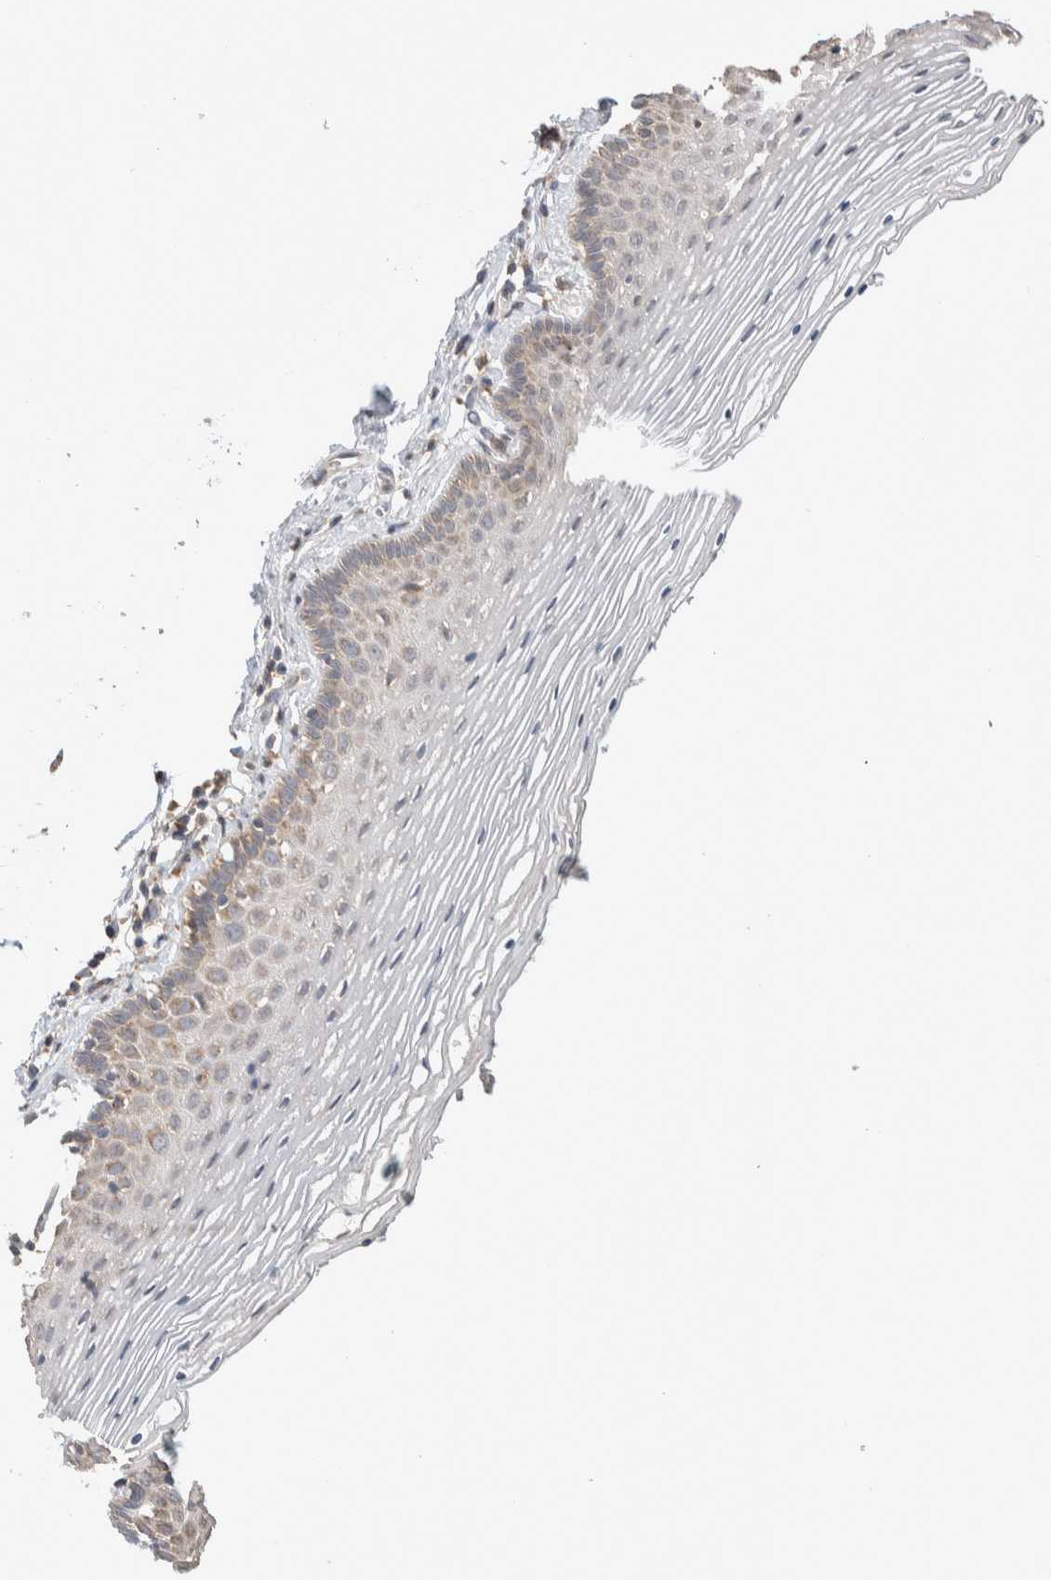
{"staining": {"intensity": "moderate", "quantity": "<25%", "location": "cytoplasmic/membranous"}, "tissue": "vagina", "cell_type": "Squamous epithelial cells", "image_type": "normal", "snomed": [{"axis": "morphology", "description": "Normal tissue, NOS"}, {"axis": "topography", "description": "Vagina"}], "caption": "A histopathology image of human vagina stained for a protein shows moderate cytoplasmic/membranous brown staining in squamous epithelial cells. The protein of interest is shown in brown color, while the nuclei are stained blue.", "gene": "DEPTOR", "patient": {"sex": "female", "age": 32}}